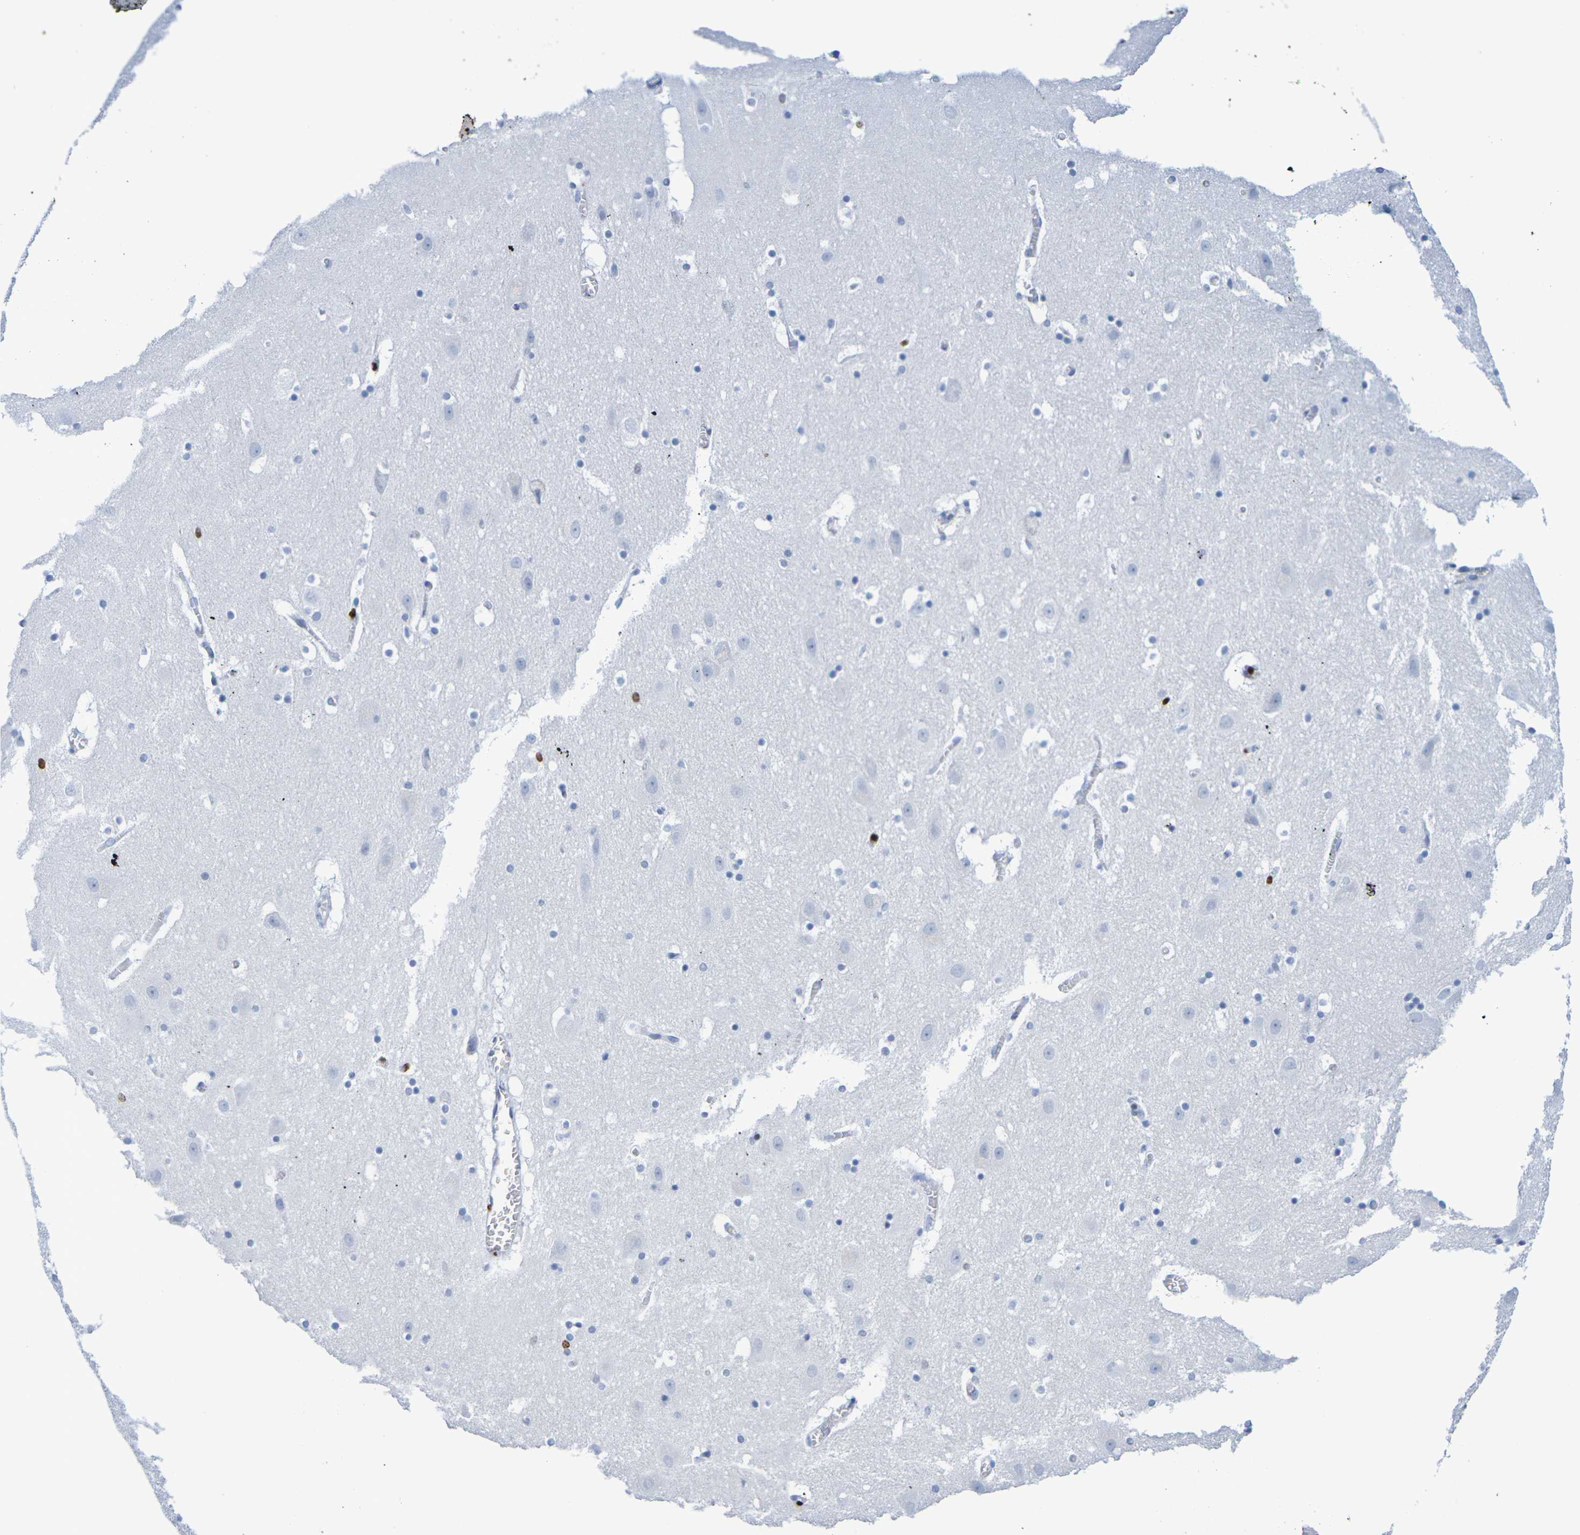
{"staining": {"intensity": "negative", "quantity": "none", "location": "none"}, "tissue": "hippocampus", "cell_type": "Glial cells", "image_type": "normal", "snomed": [{"axis": "morphology", "description": "Normal tissue, NOS"}, {"axis": "topography", "description": "Hippocampus"}], "caption": "The histopathology image reveals no significant expression in glial cells of hippocampus.", "gene": "H1", "patient": {"sex": "male", "age": 45}}